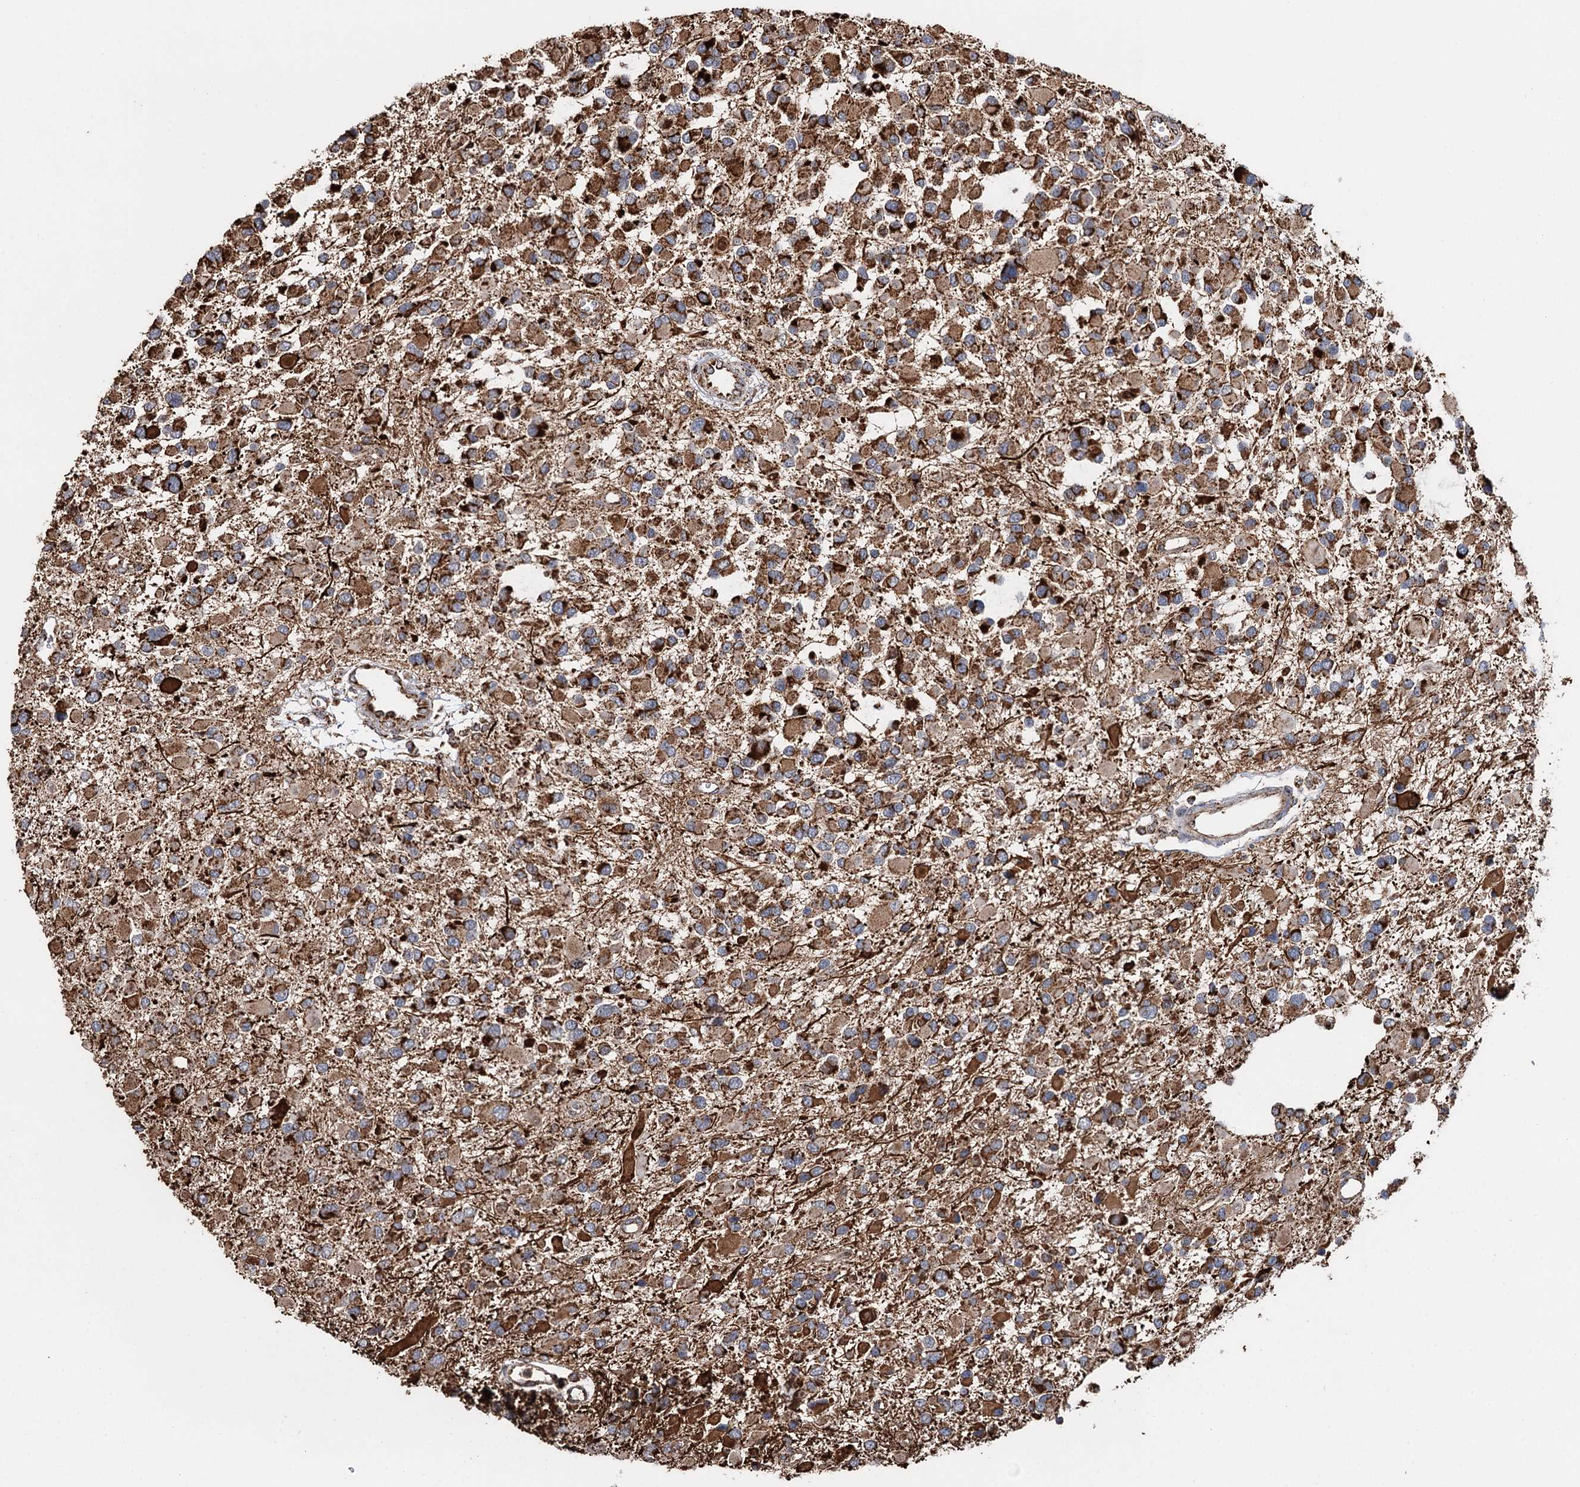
{"staining": {"intensity": "strong", "quantity": ">75%", "location": "cytoplasmic/membranous"}, "tissue": "glioma", "cell_type": "Tumor cells", "image_type": "cancer", "snomed": [{"axis": "morphology", "description": "Glioma, malignant, High grade"}, {"axis": "topography", "description": "Brain"}], "caption": "Immunohistochemical staining of human high-grade glioma (malignant) reveals strong cytoplasmic/membranous protein staining in about >75% of tumor cells. (IHC, brightfield microscopy, high magnification).", "gene": "APH1A", "patient": {"sex": "male", "age": 53}}